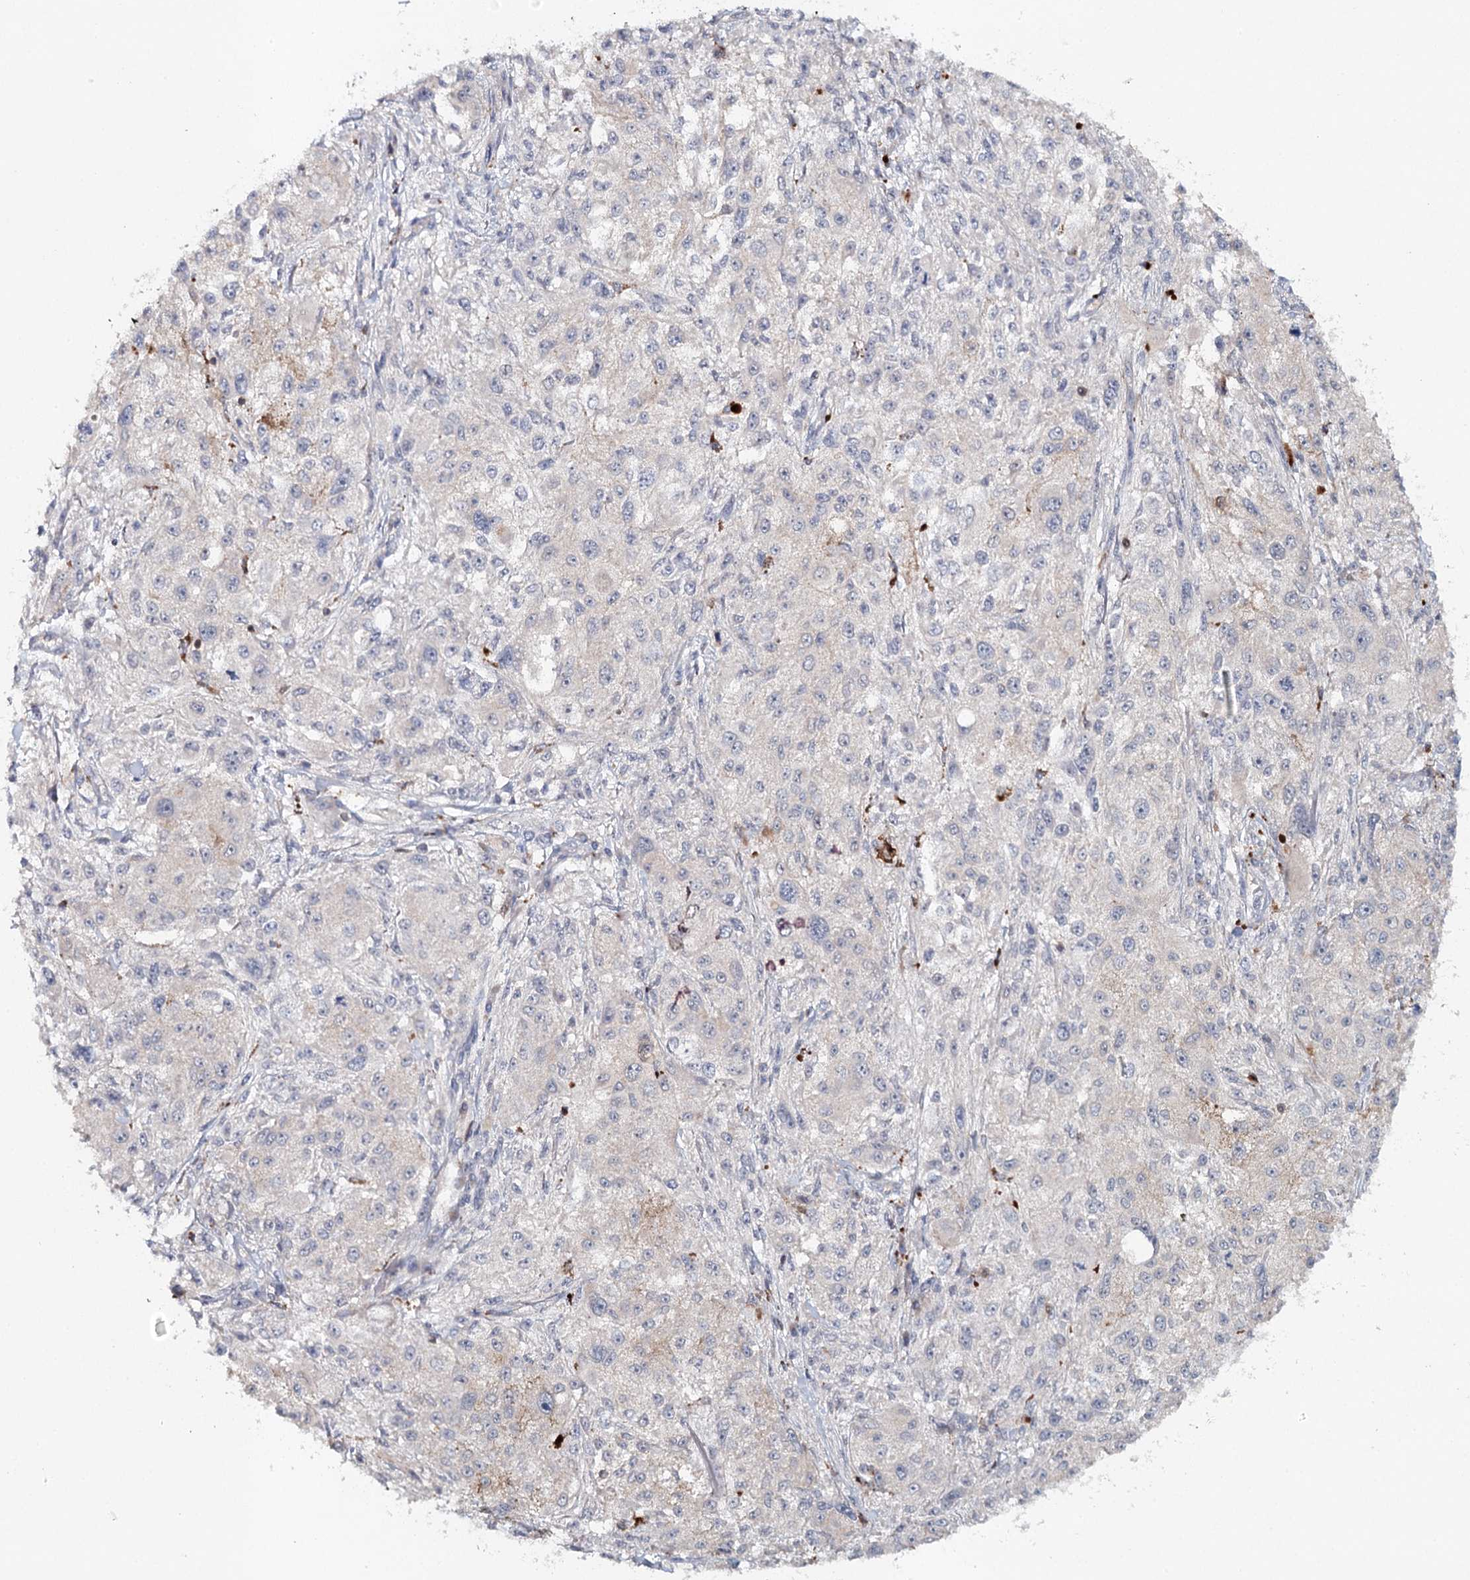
{"staining": {"intensity": "negative", "quantity": "none", "location": "none"}, "tissue": "melanoma", "cell_type": "Tumor cells", "image_type": "cancer", "snomed": [{"axis": "morphology", "description": "Necrosis, NOS"}, {"axis": "morphology", "description": "Malignant melanoma, NOS"}, {"axis": "topography", "description": "Skin"}], "caption": "This photomicrograph is of malignant melanoma stained with immunohistochemistry (IHC) to label a protein in brown with the nuclei are counter-stained blue. There is no expression in tumor cells. Brightfield microscopy of immunohistochemistry stained with DAB (3,3'-diaminobenzidine) (brown) and hematoxylin (blue), captured at high magnification.", "gene": "SLC41A2", "patient": {"sex": "female", "age": 87}}